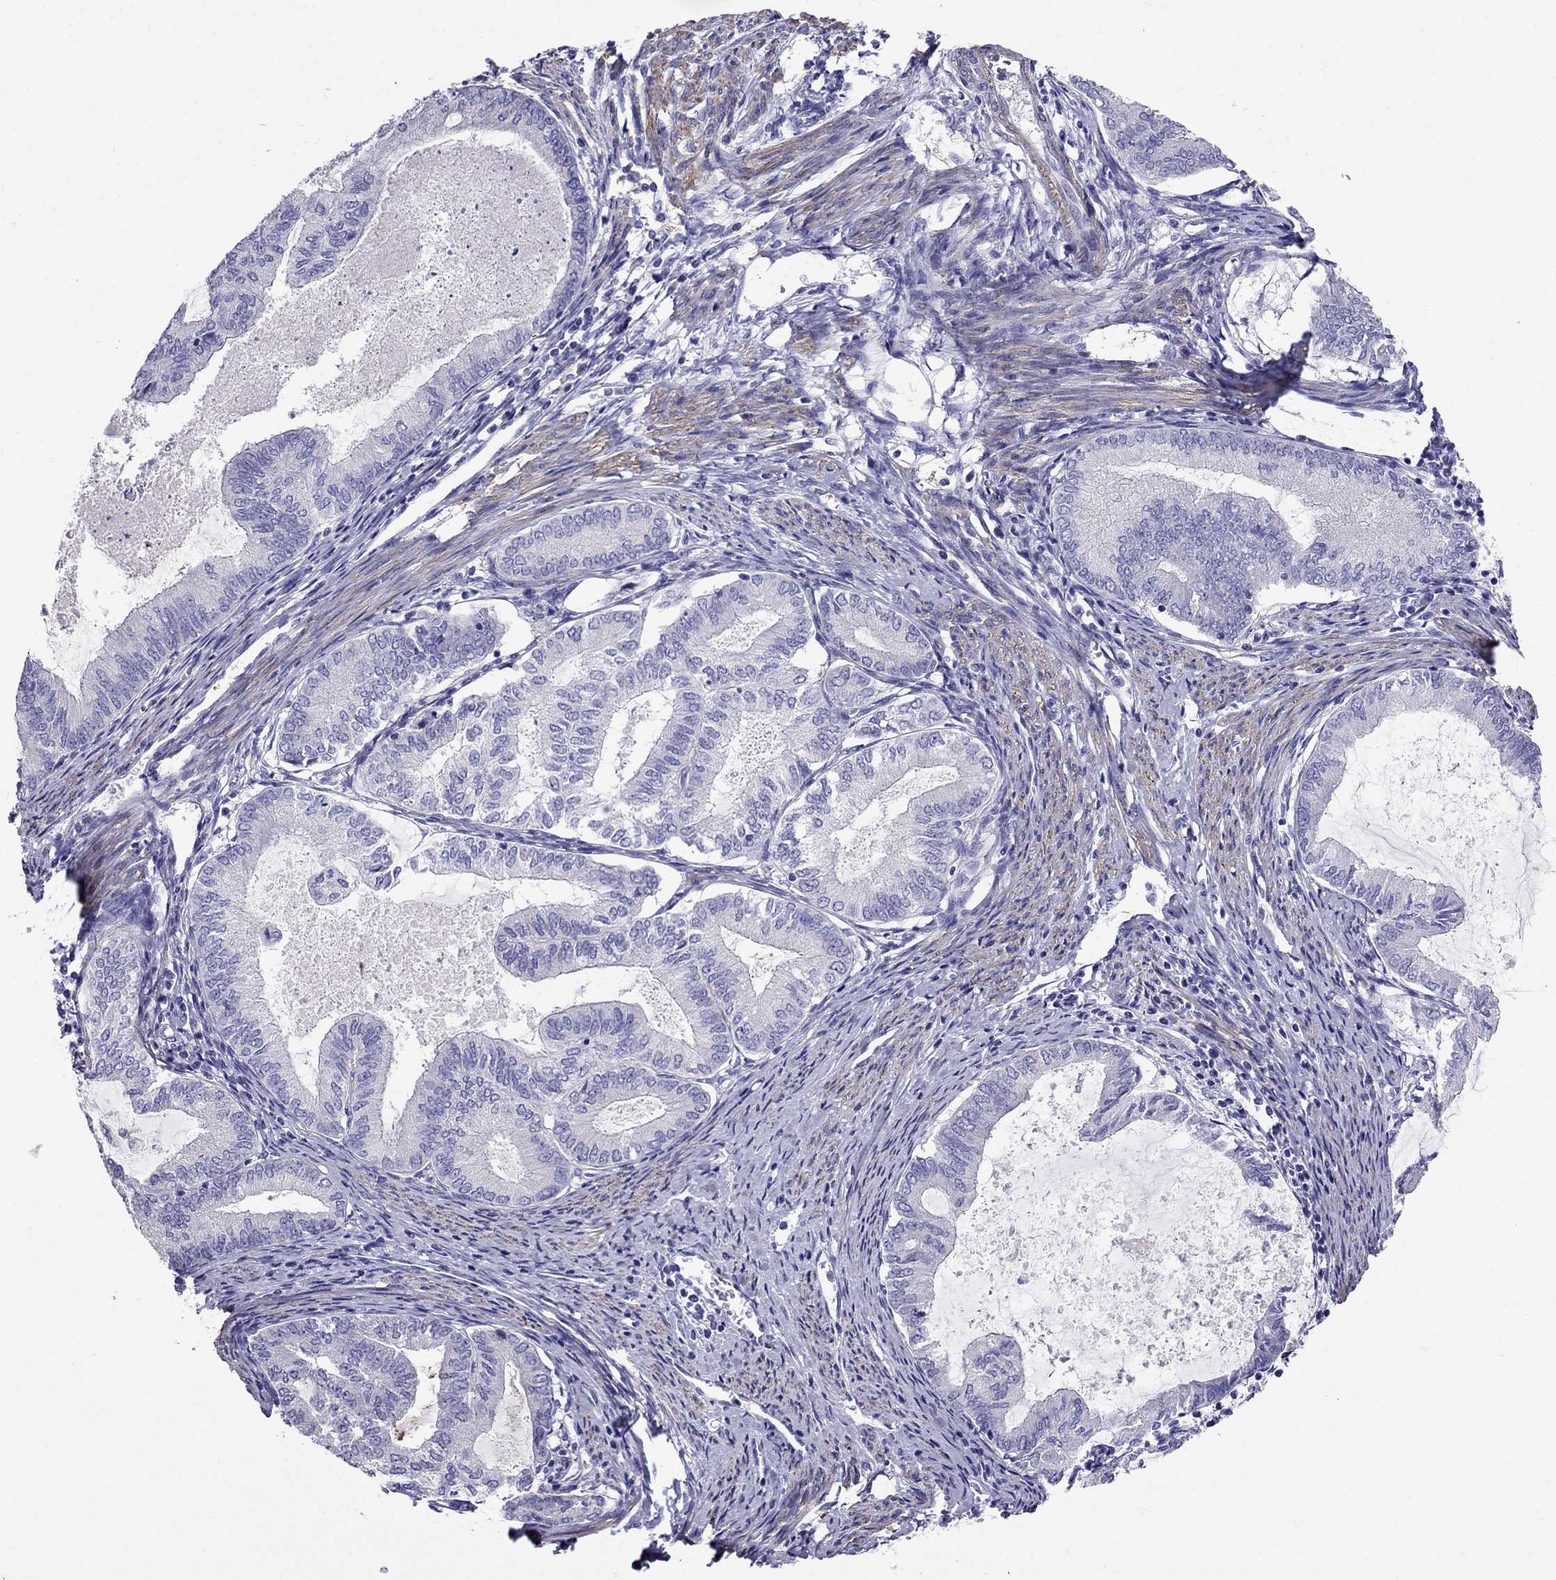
{"staining": {"intensity": "negative", "quantity": "none", "location": "none"}, "tissue": "endometrial cancer", "cell_type": "Tumor cells", "image_type": "cancer", "snomed": [{"axis": "morphology", "description": "Adenocarcinoma, NOS"}, {"axis": "topography", "description": "Endometrium"}], "caption": "IHC of human endometrial cancer exhibits no staining in tumor cells.", "gene": "GPR50", "patient": {"sex": "female", "age": 86}}